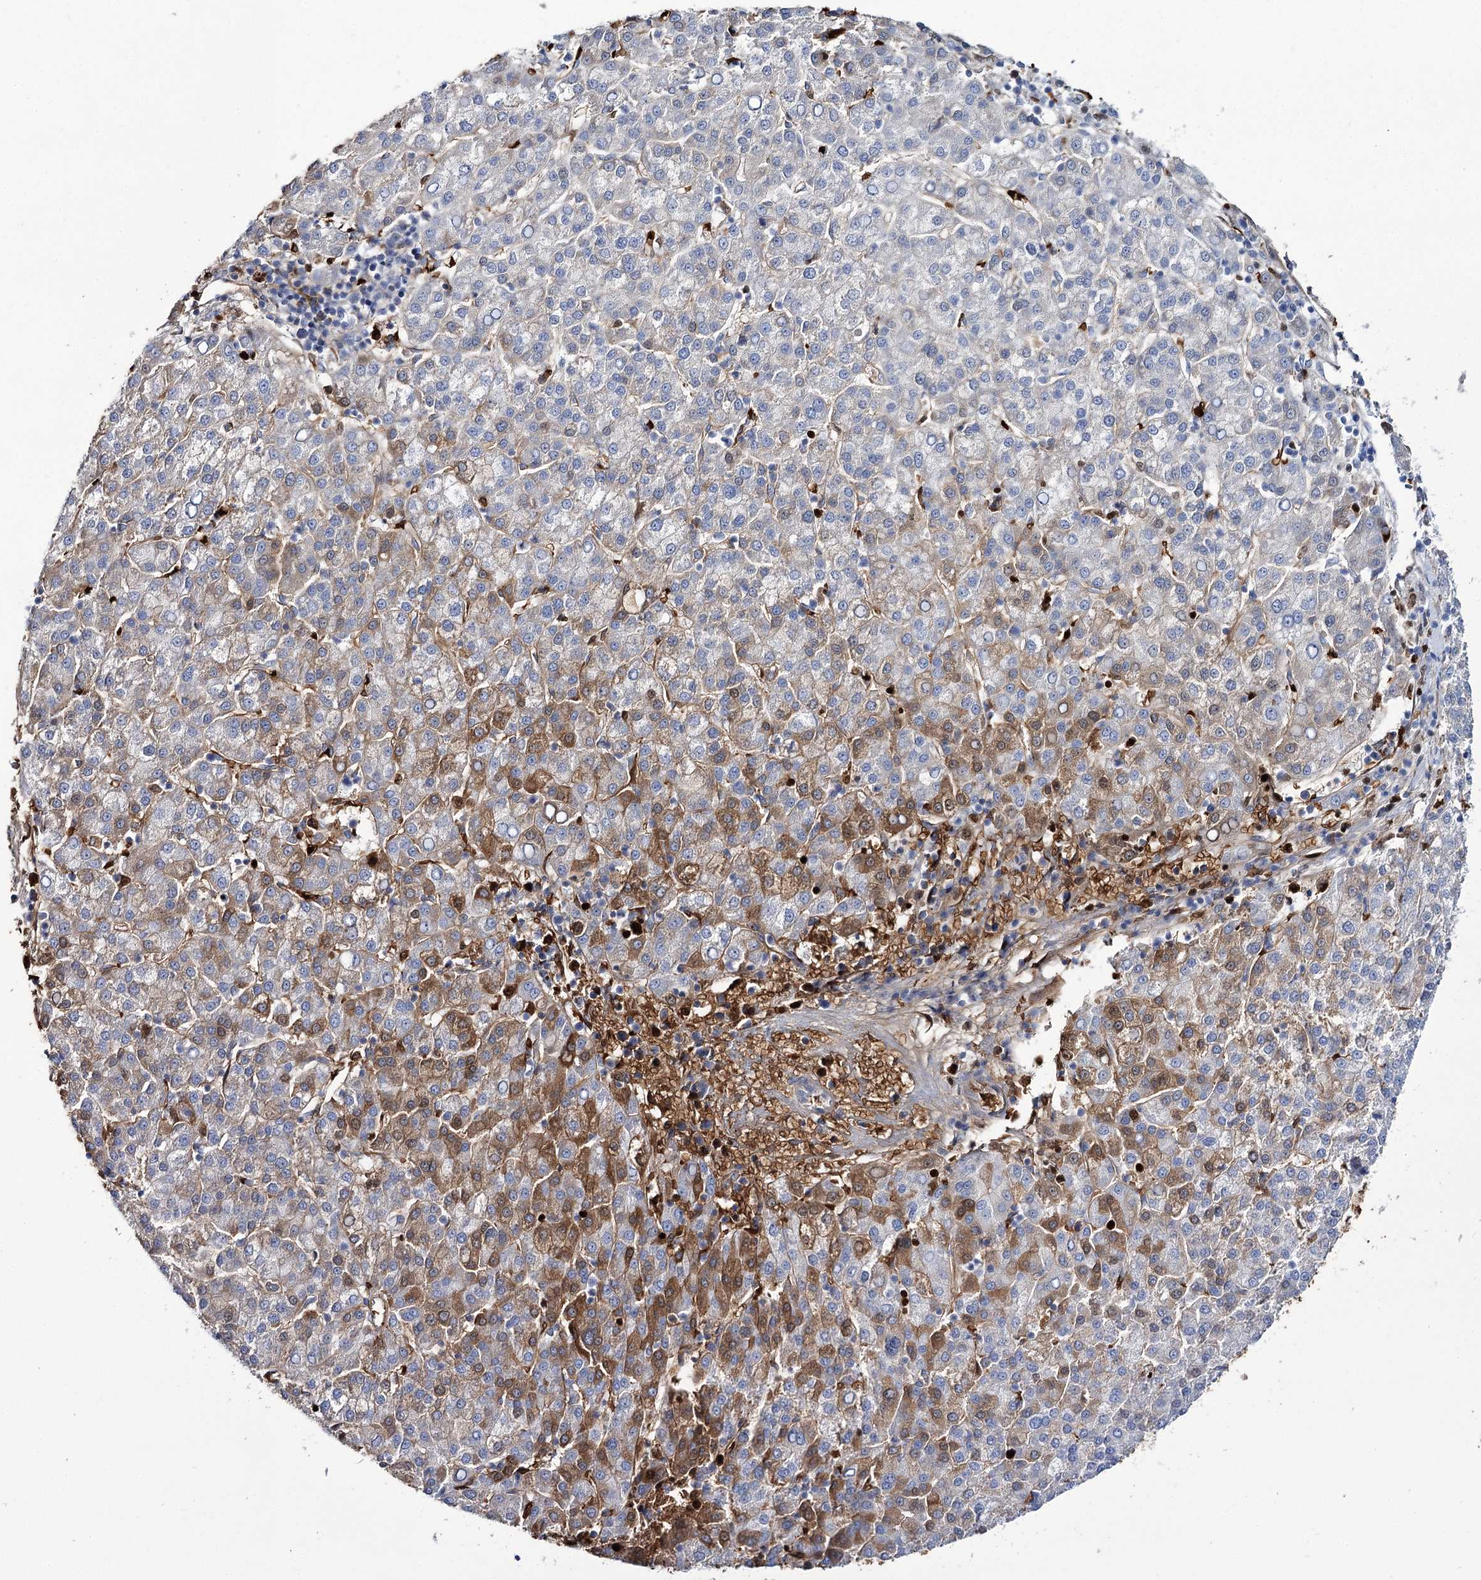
{"staining": {"intensity": "moderate", "quantity": "<25%", "location": "cytoplasmic/membranous"}, "tissue": "liver cancer", "cell_type": "Tumor cells", "image_type": "cancer", "snomed": [{"axis": "morphology", "description": "Carcinoma, Hepatocellular, NOS"}, {"axis": "topography", "description": "Liver"}], "caption": "There is low levels of moderate cytoplasmic/membranous positivity in tumor cells of liver cancer, as demonstrated by immunohistochemical staining (brown color).", "gene": "GBF1", "patient": {"sex": "female", "age": 58}}